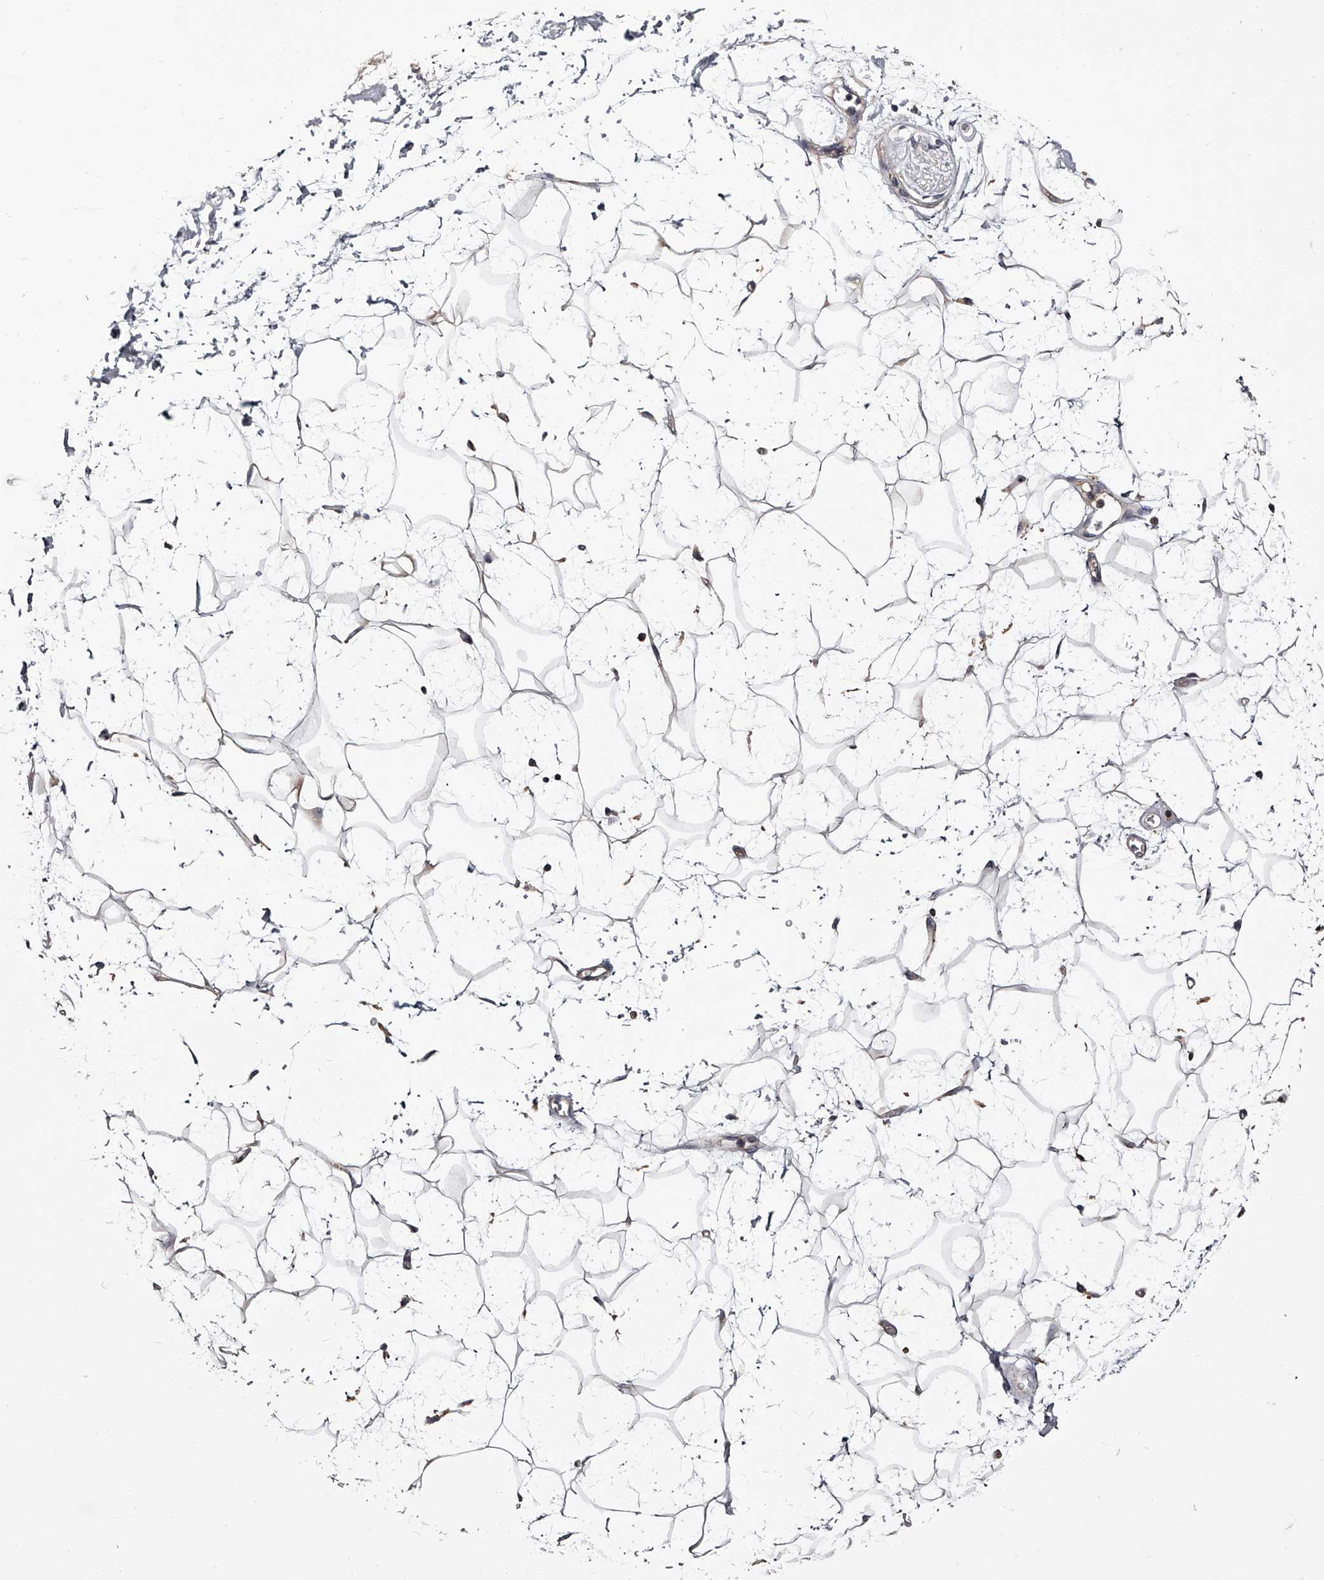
{"staining": {"intensity": "negative", "quantity": "none", "location": "none"}, "tissue": "adipose tissue", "cell_type": "Adipocytes", "image_type": "normal", "snomed": [{"axis": "morphology", "description": "Normal tissue, NOS"}, {"axis": "topography", "description": "Soft tissue"}], "caption": "Photomicrograph shows no protein positivity in adipocytes of unremarkable adipose tissue.", "gene": "GAPVD1", "patient": {"sex": "male", "age": 72}}